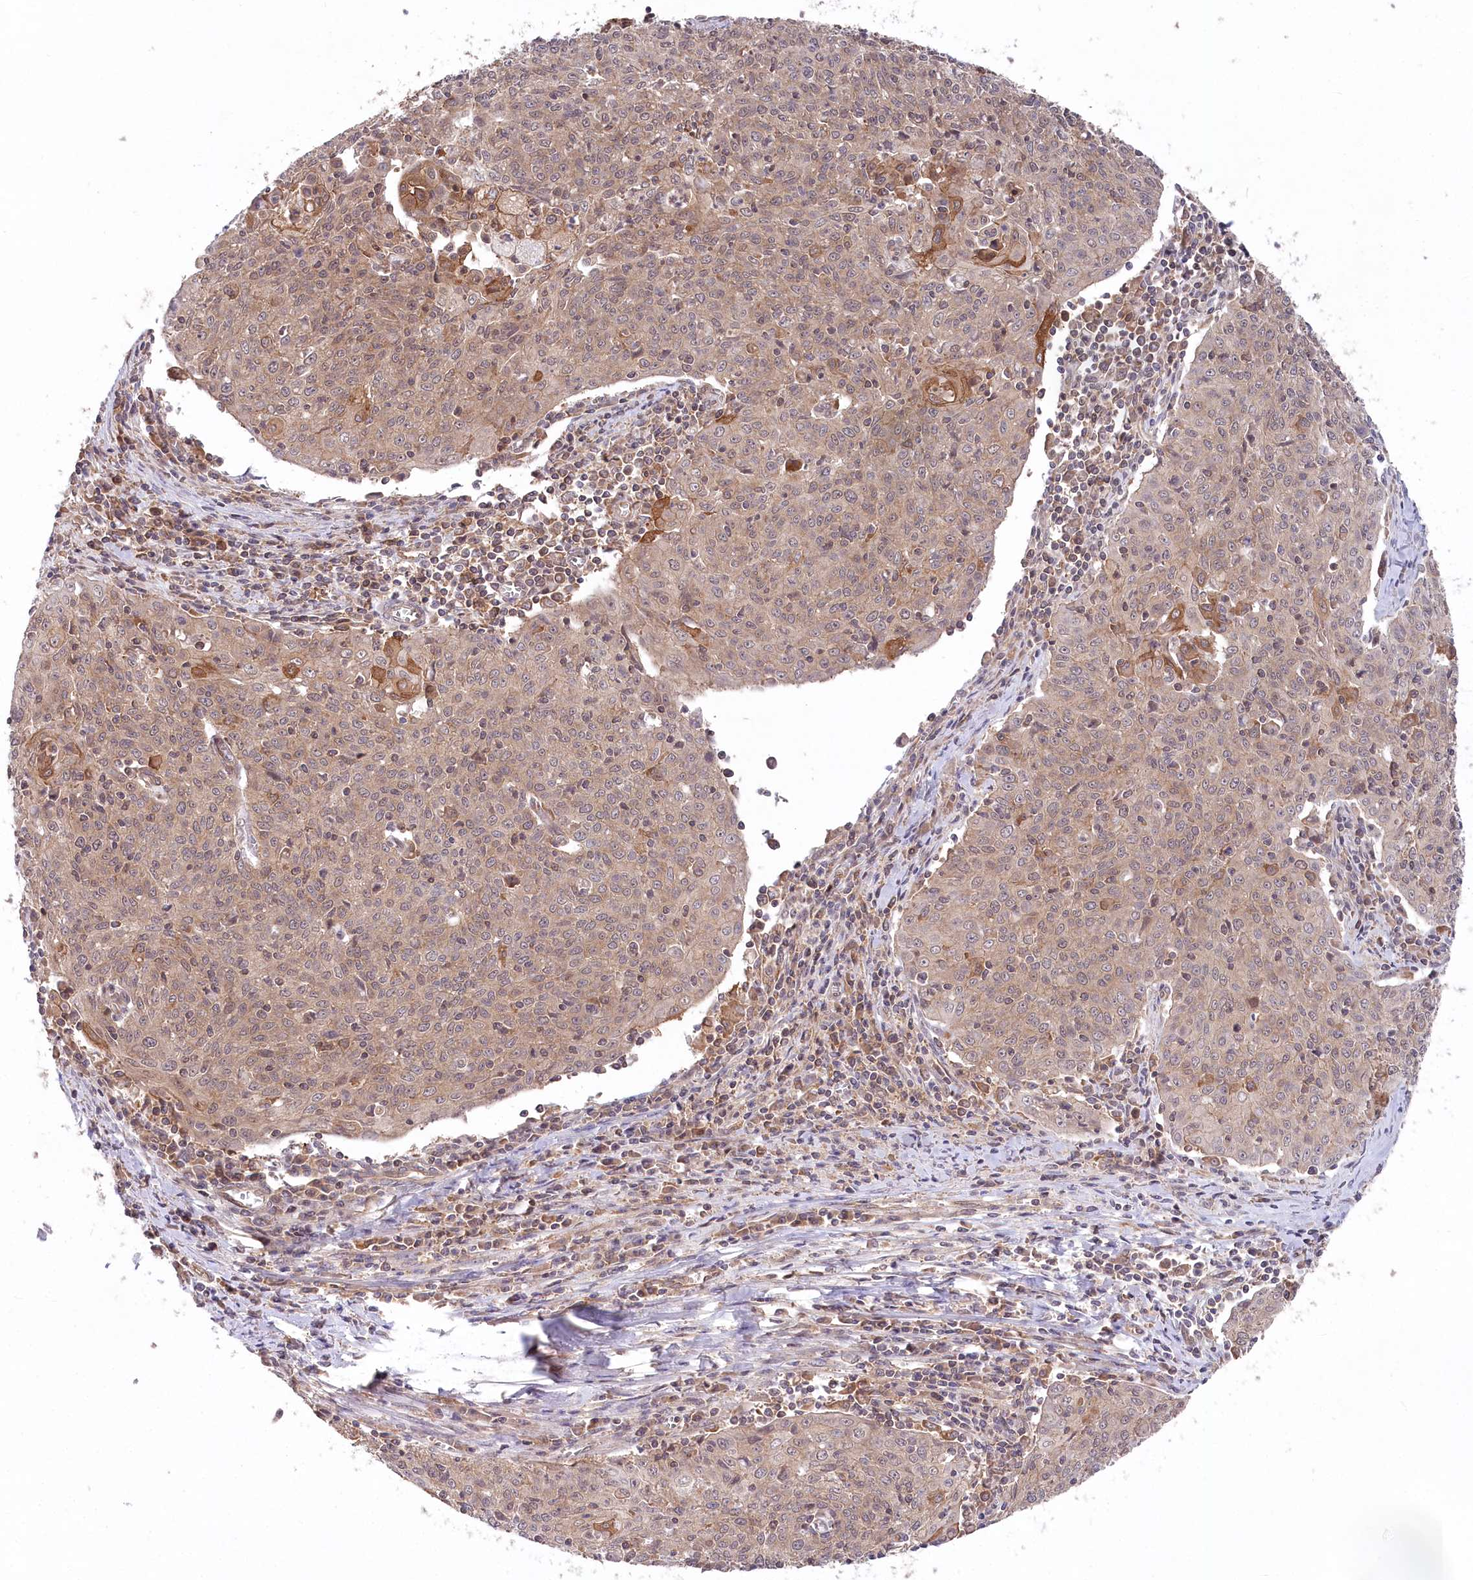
{"staining": {"intensity": "moderate", "quantity": "<25%", "location": "cytoplasmic/membranous"}, "tissue": "cervical cancer", "cell_type": "Tumor cells", "image_type": "cancer", "snomed": [{"axis": "morphology", "description": "Squamous cell carcinoma, NOS"}, {"axis": "topography", "description": "Cervix"}], "caption": "Immunohistochemistry micrograph of neoplastic tissue: squamous cell carcinoma (cervical) stained using IHC displays low levels of moderate protein expression localized specifically in the cytoplasmic/membranous of tumor cells, appearing as a cytoplasmic/membranous brown color.", "gene": "PPP1R21", "patient": {"sex": "female", "age": 48}}